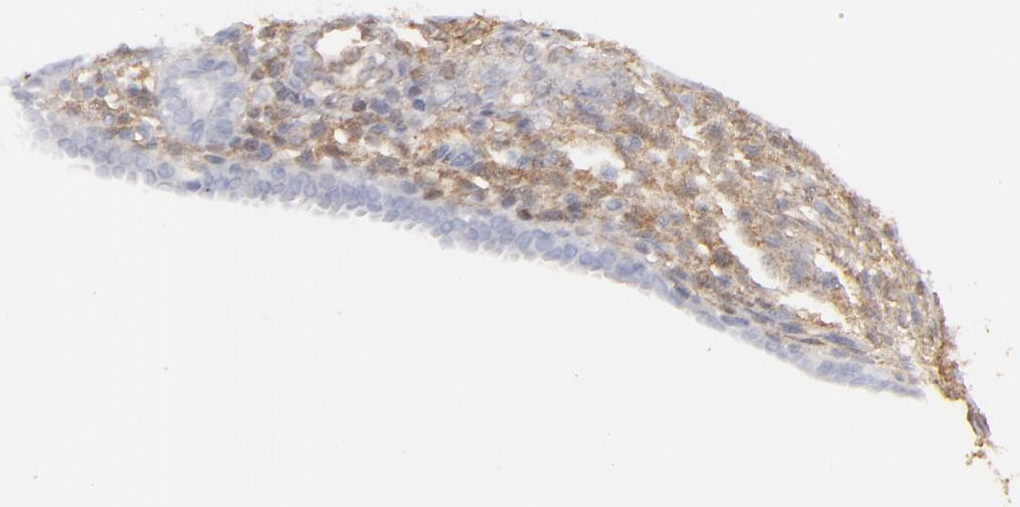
{"staining": {"intensity": "strong", "quantity": ">75%", "location": "cytoplasmic/membranous"}, "tissue": "endometrium", "cell_type": "Cells in endometrial stroma", "image_type": "normal", "snomed": [{"axis": "morphology", "description": "Normal tissue, NOS"}, {"axis": "topography", "description": "Endometrium"}], "caption": "Human endometrium stained with a brown dye demonstrates strong cytoplasmic/membranous positive positivity in approximately >75% of cells in endometrial stroma.", "gene": "SEMA3G", "patient": {"sex": "female", "age": 72}}